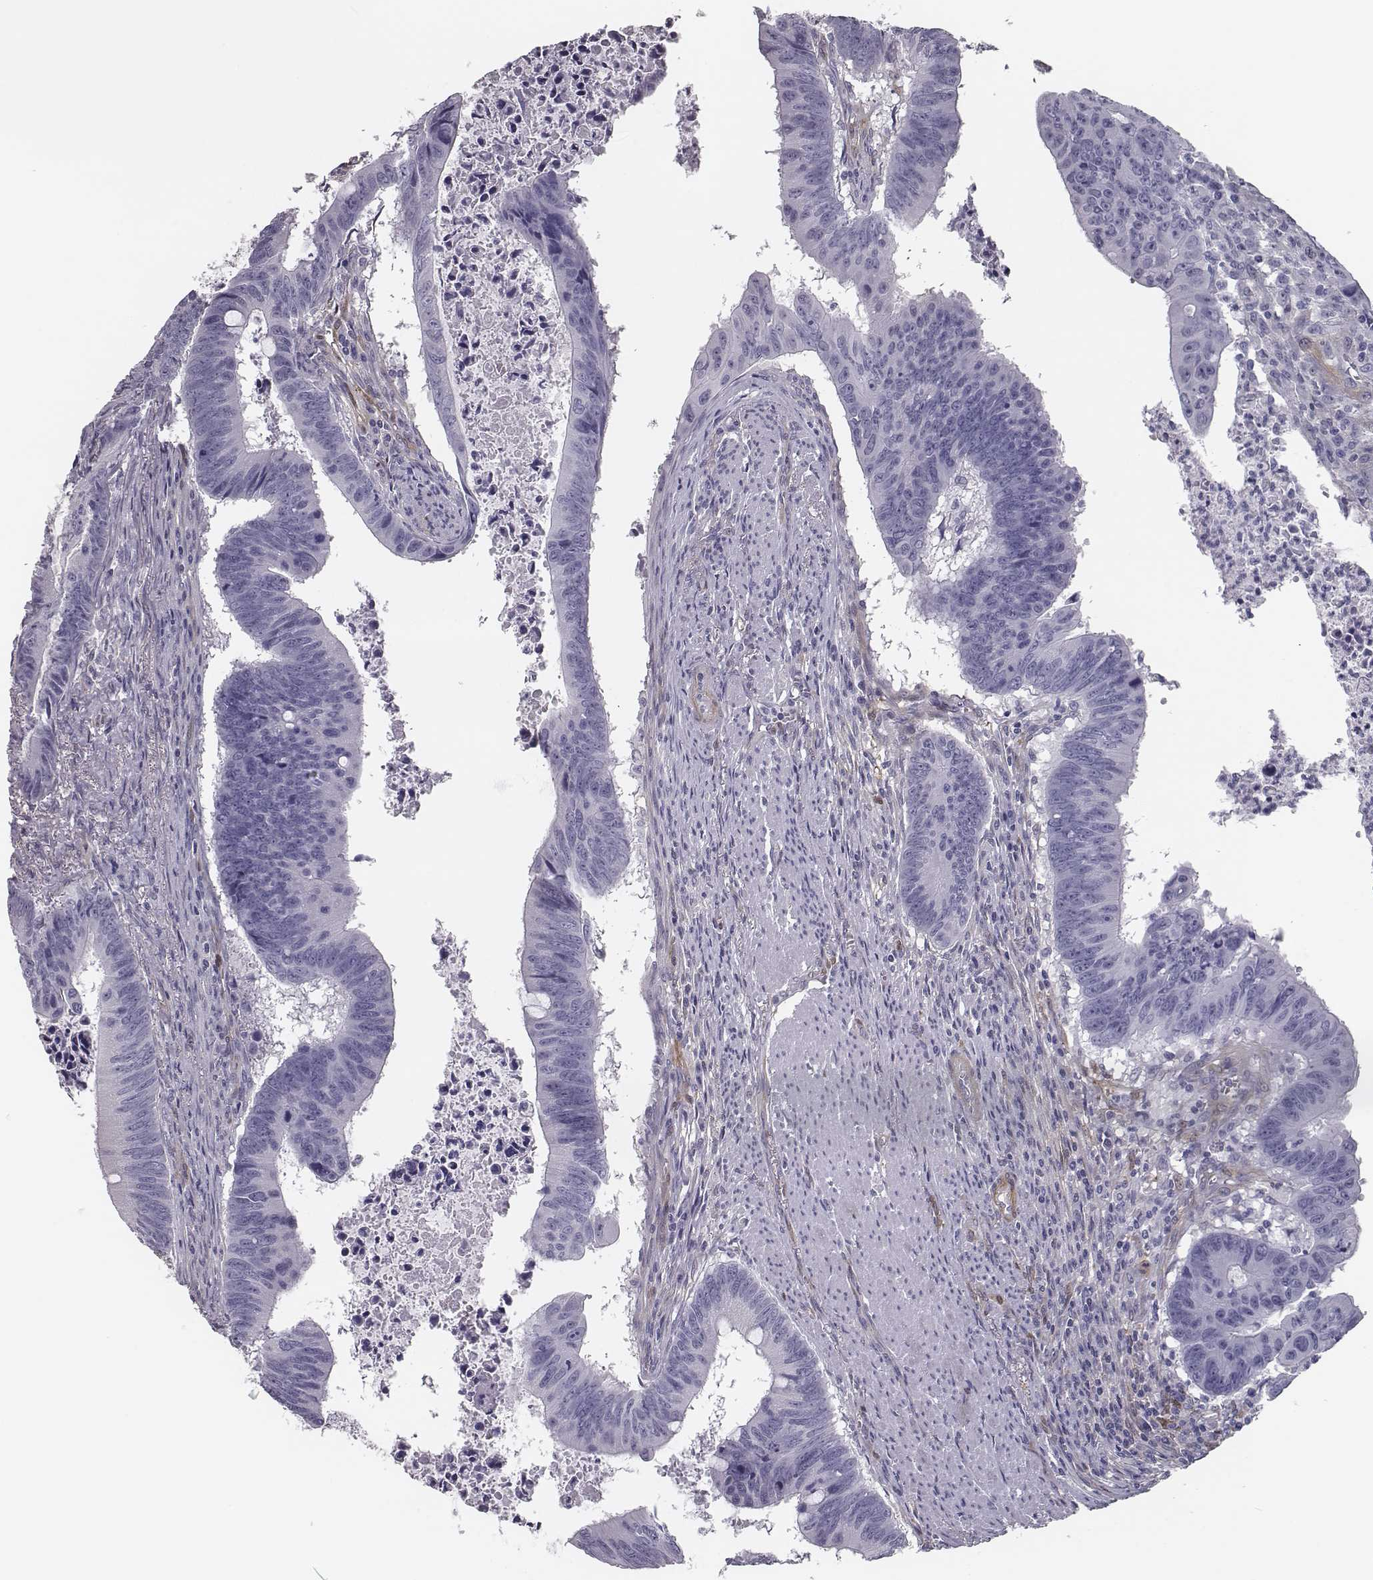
{"staining": {"intensity": "negative", "quantity": "none", "location": "none"}, "tissue": "colorectal cancer", "cell_type": "Tumor cells", "image_type": "cancer", "snomed": [{"axis": "morphology", "description": "Adenocarcinoma, NOS"}, {"axis": "topography", "description": "Colon"}], "caption": "High power microscopy image of an immunohistochemistry micrograph of adenocarcinoma (colorectal), revealing no significant positivity in tumor cells.", "gene": "ISYNA1", "patient": {"sex": "female", "age": 87}}